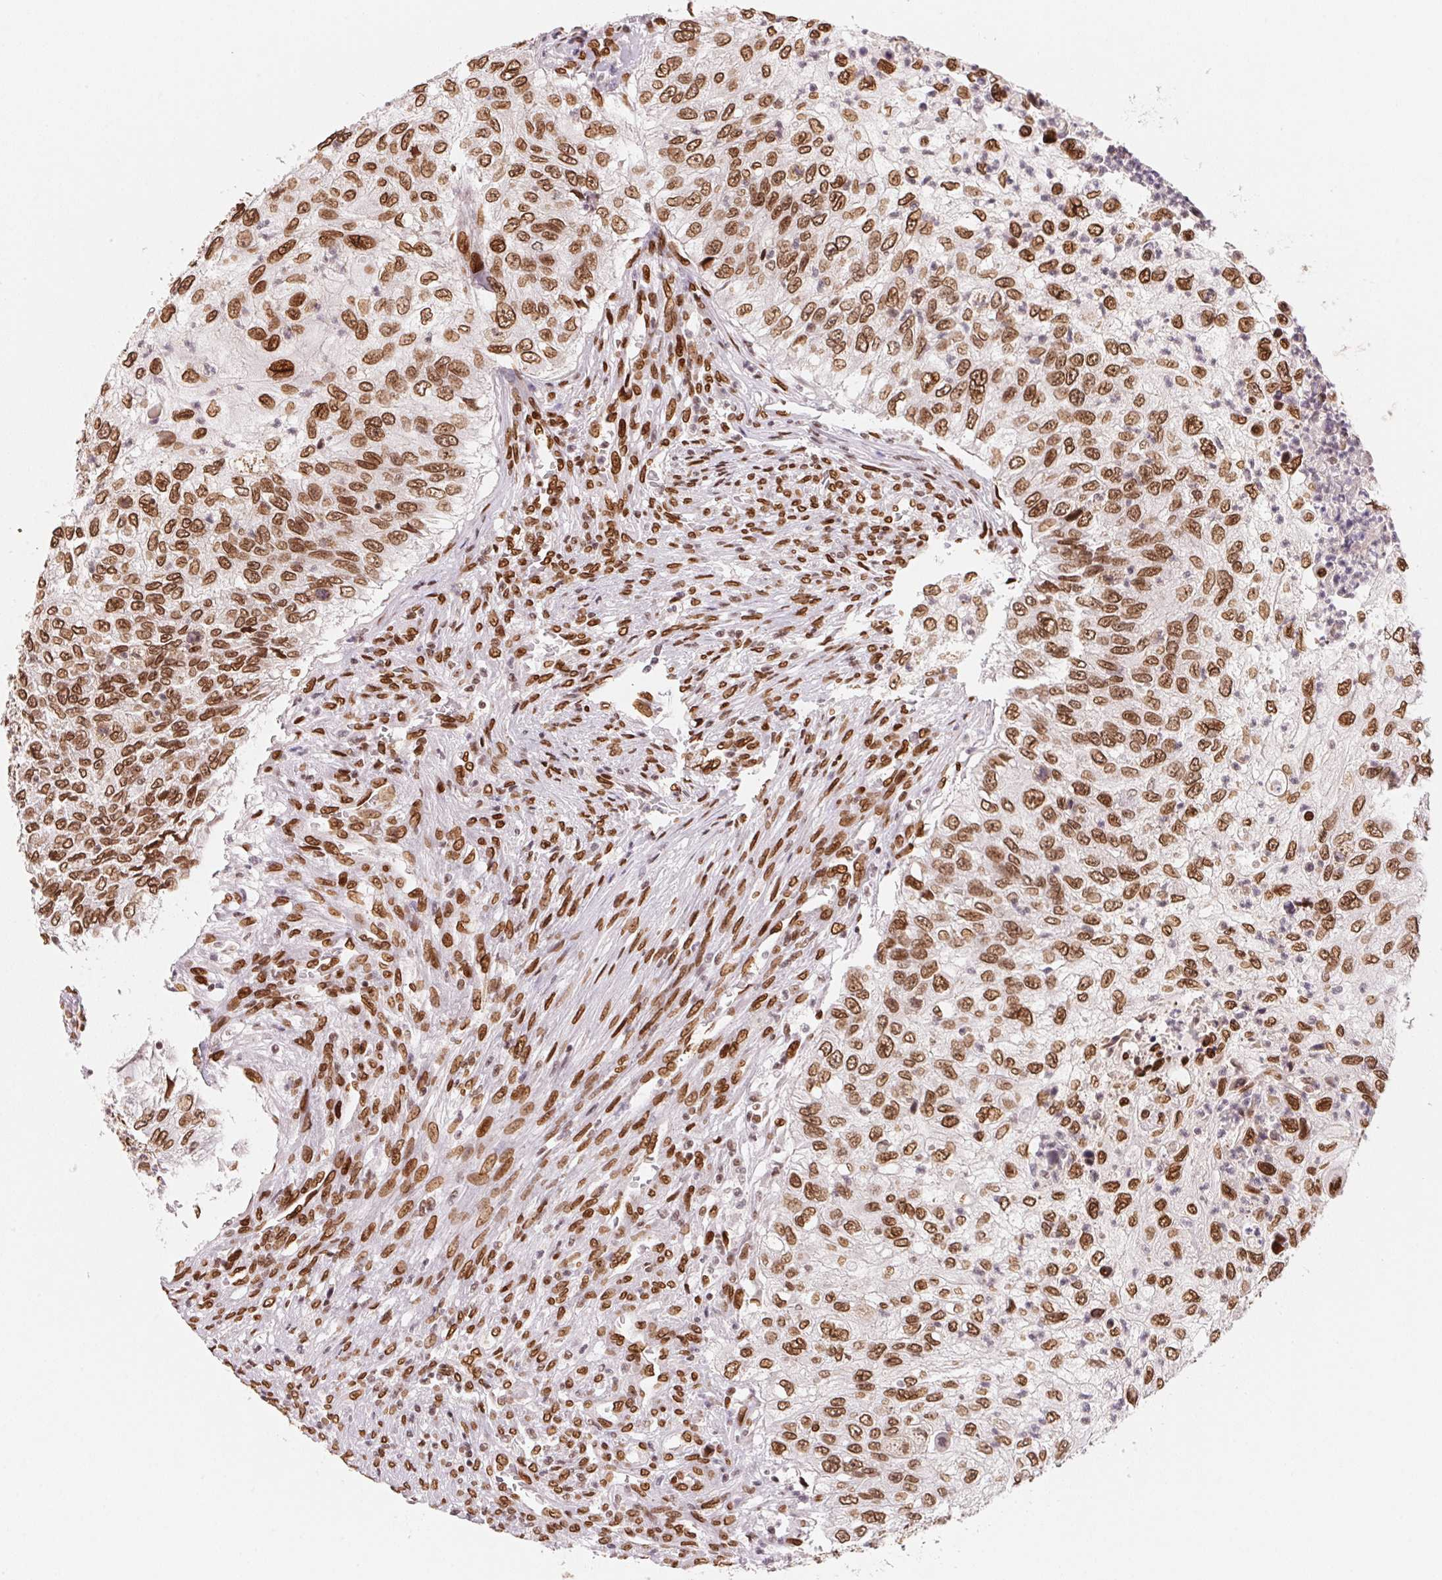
{"staining": {"intensity": "strong", "quantity": ">75%", "location": "cytoplasmic/membranous,nuclear"}, "tissue": "urothelial cancer", "cell_type": "Tumor cells", "image_type": "cancer", "snomed": [{"axis": "morphology", "description": "Urothelial carcinoma, High grade"}, {"axis": "topography", "description": "Urinary bladder"}], "caption": "Tumor cells show high levels of strong cytoplasmic/membranous and nuclear positivity in about >75% of cells in high-grade urothelial carcinoma.", "gene": "SAP30BP", "patient": {"sex": "female", "age": 60}}